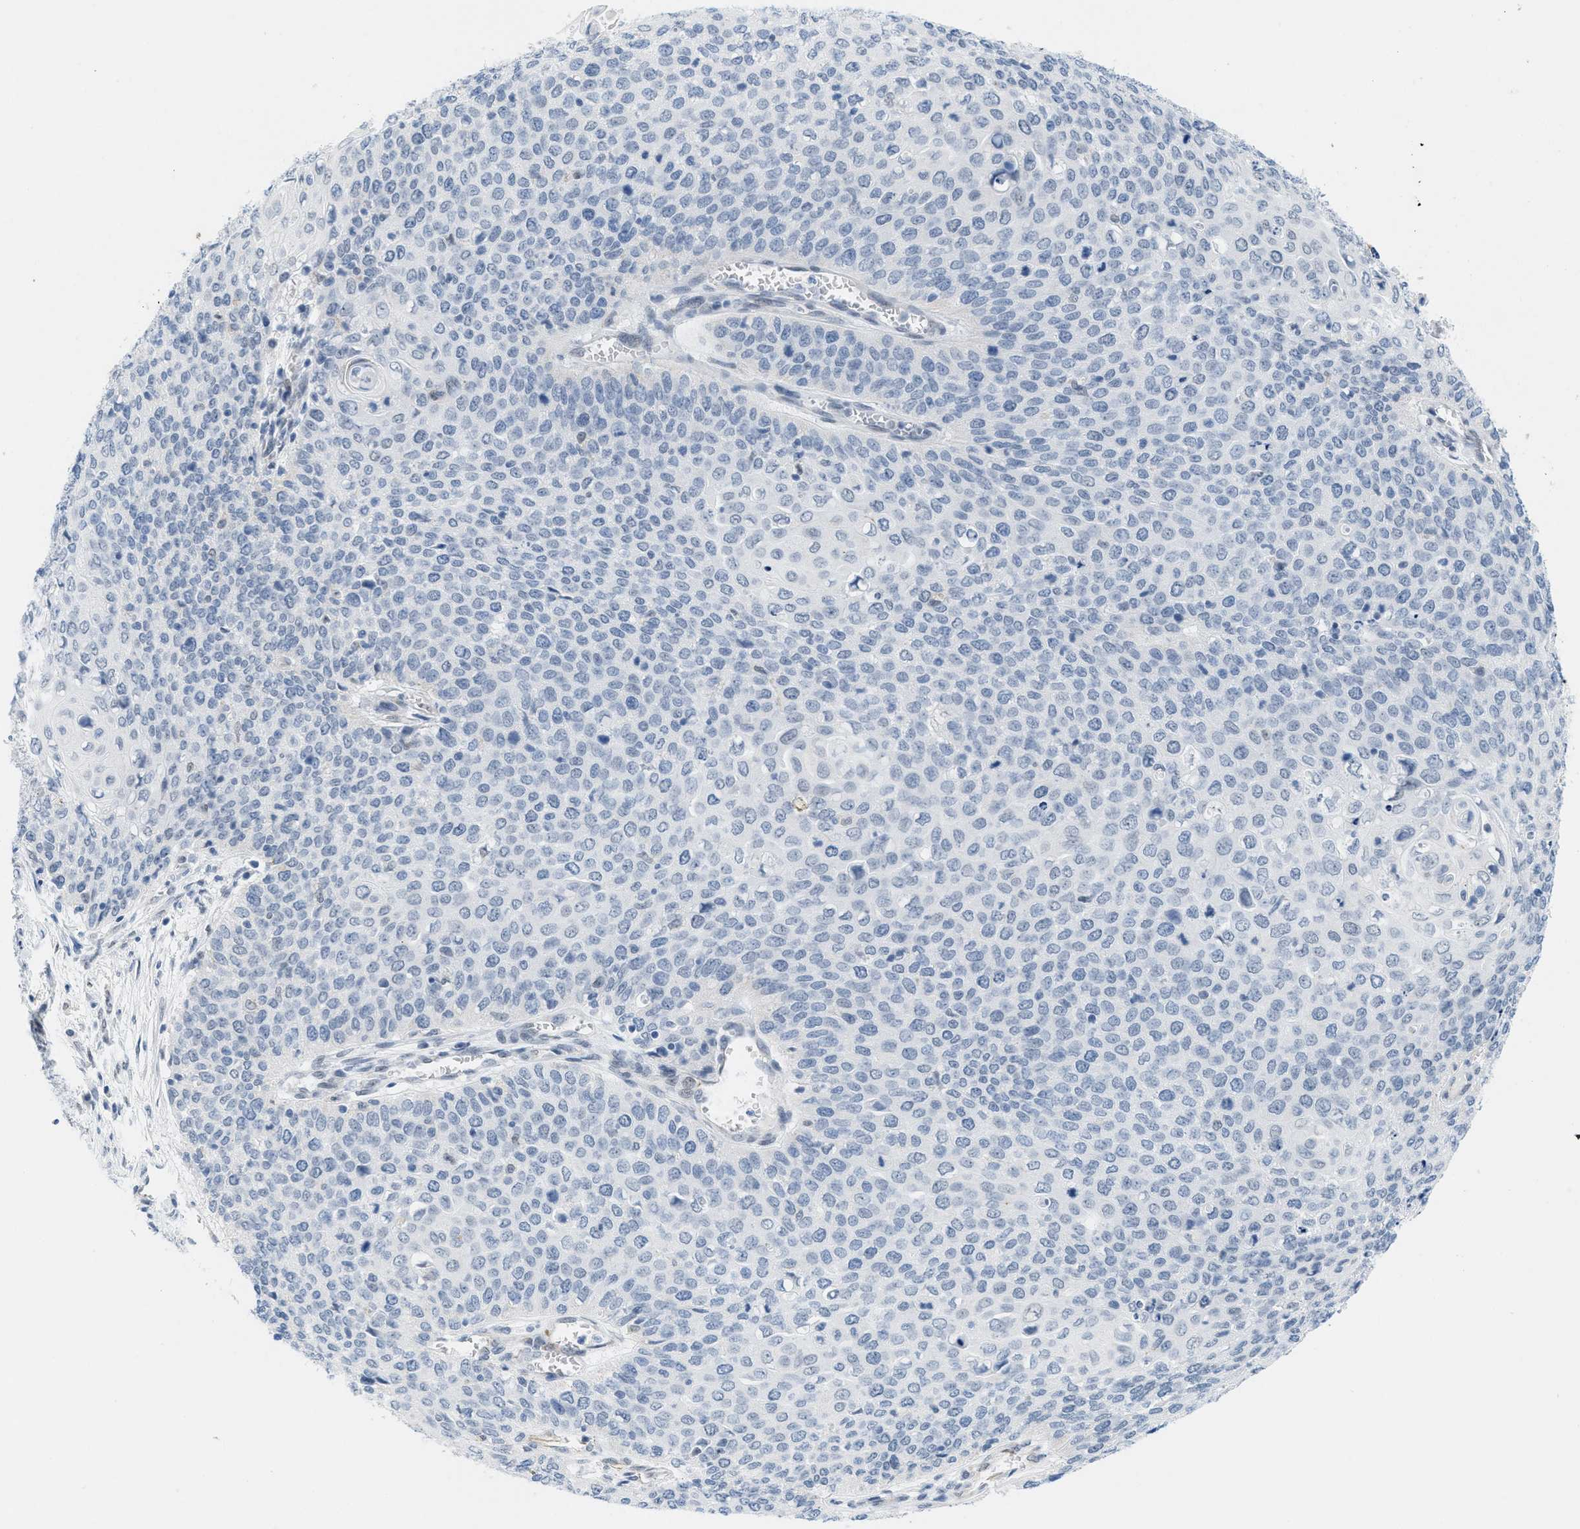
{"staining": {"intensity": "negative", "quantity": "none", "location": "none"}, "tissue": "cervical cancer", "cell_type": "Tumor cells", "image_type": "cancer", "snomed": [{"axis": "morphology", "description": "Squamous cell carcinoma, NOS"}, {"axis": "topography", "description": "Cervix"}], "caption": "Histopathology image shows no protein positivity in tumor cells of cervical cancer (squamous cell carcinoma) tissue.", "gene": "HS3ST2", "patient": {"sex": "female", "age": 39}}